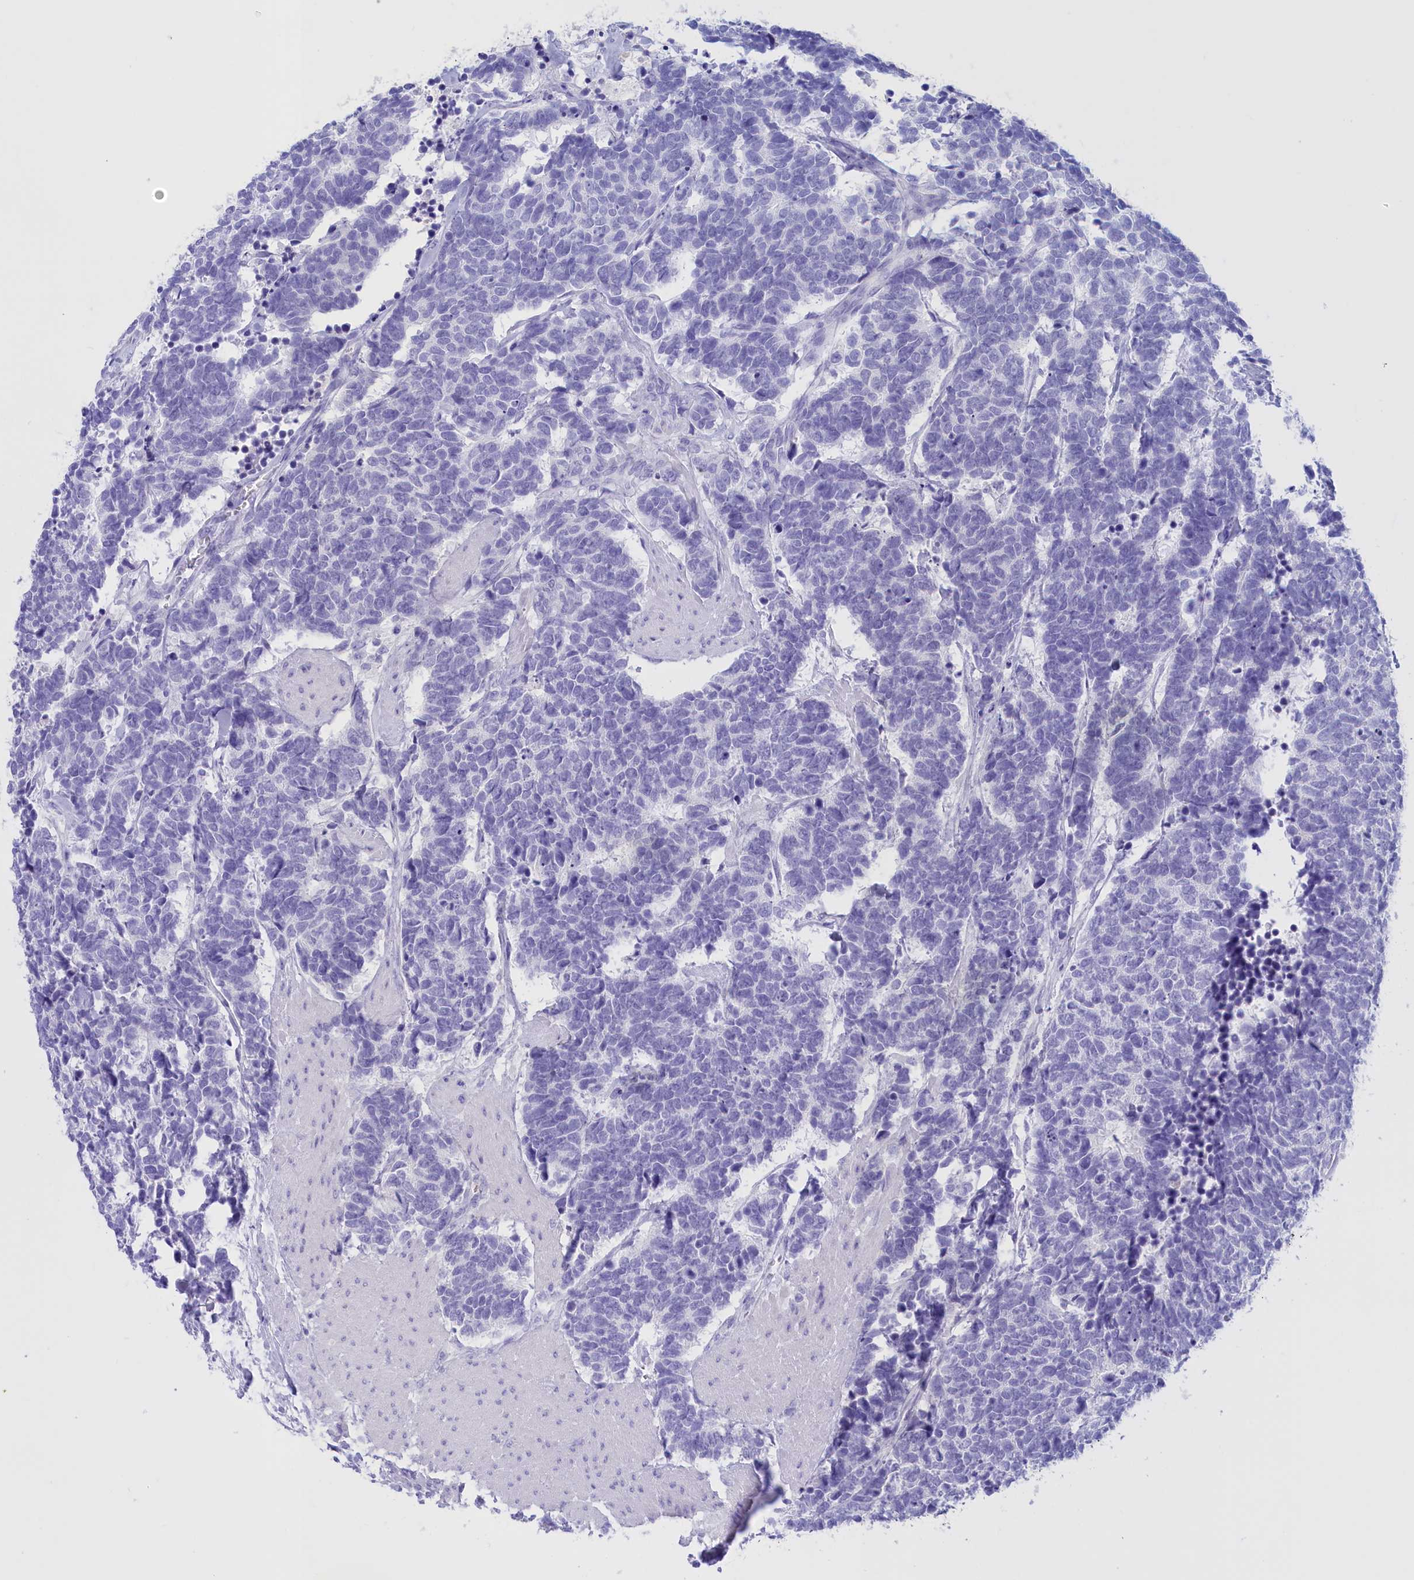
{"staining": {"intensity": "negative", "quantity": "none", "location": "none"}, "tissue": "carcinoid", "cell_type": "Tumor cells", "image_type": "cancer", "snomed": [{"axis": "morphology", "description": "Carcinoma, NOS"}, {"axis": "morphology", "description": "Carcinoid, malignant, NOS"}, {"axis": "topography", "description": "Urinary bladder"}], "caption": "This is an IHC micrograph of human malignant carcinoid. There is no expression in tumor cells.", "gene": "PROK2", "patient": {"sex": "male", "age": 57}}